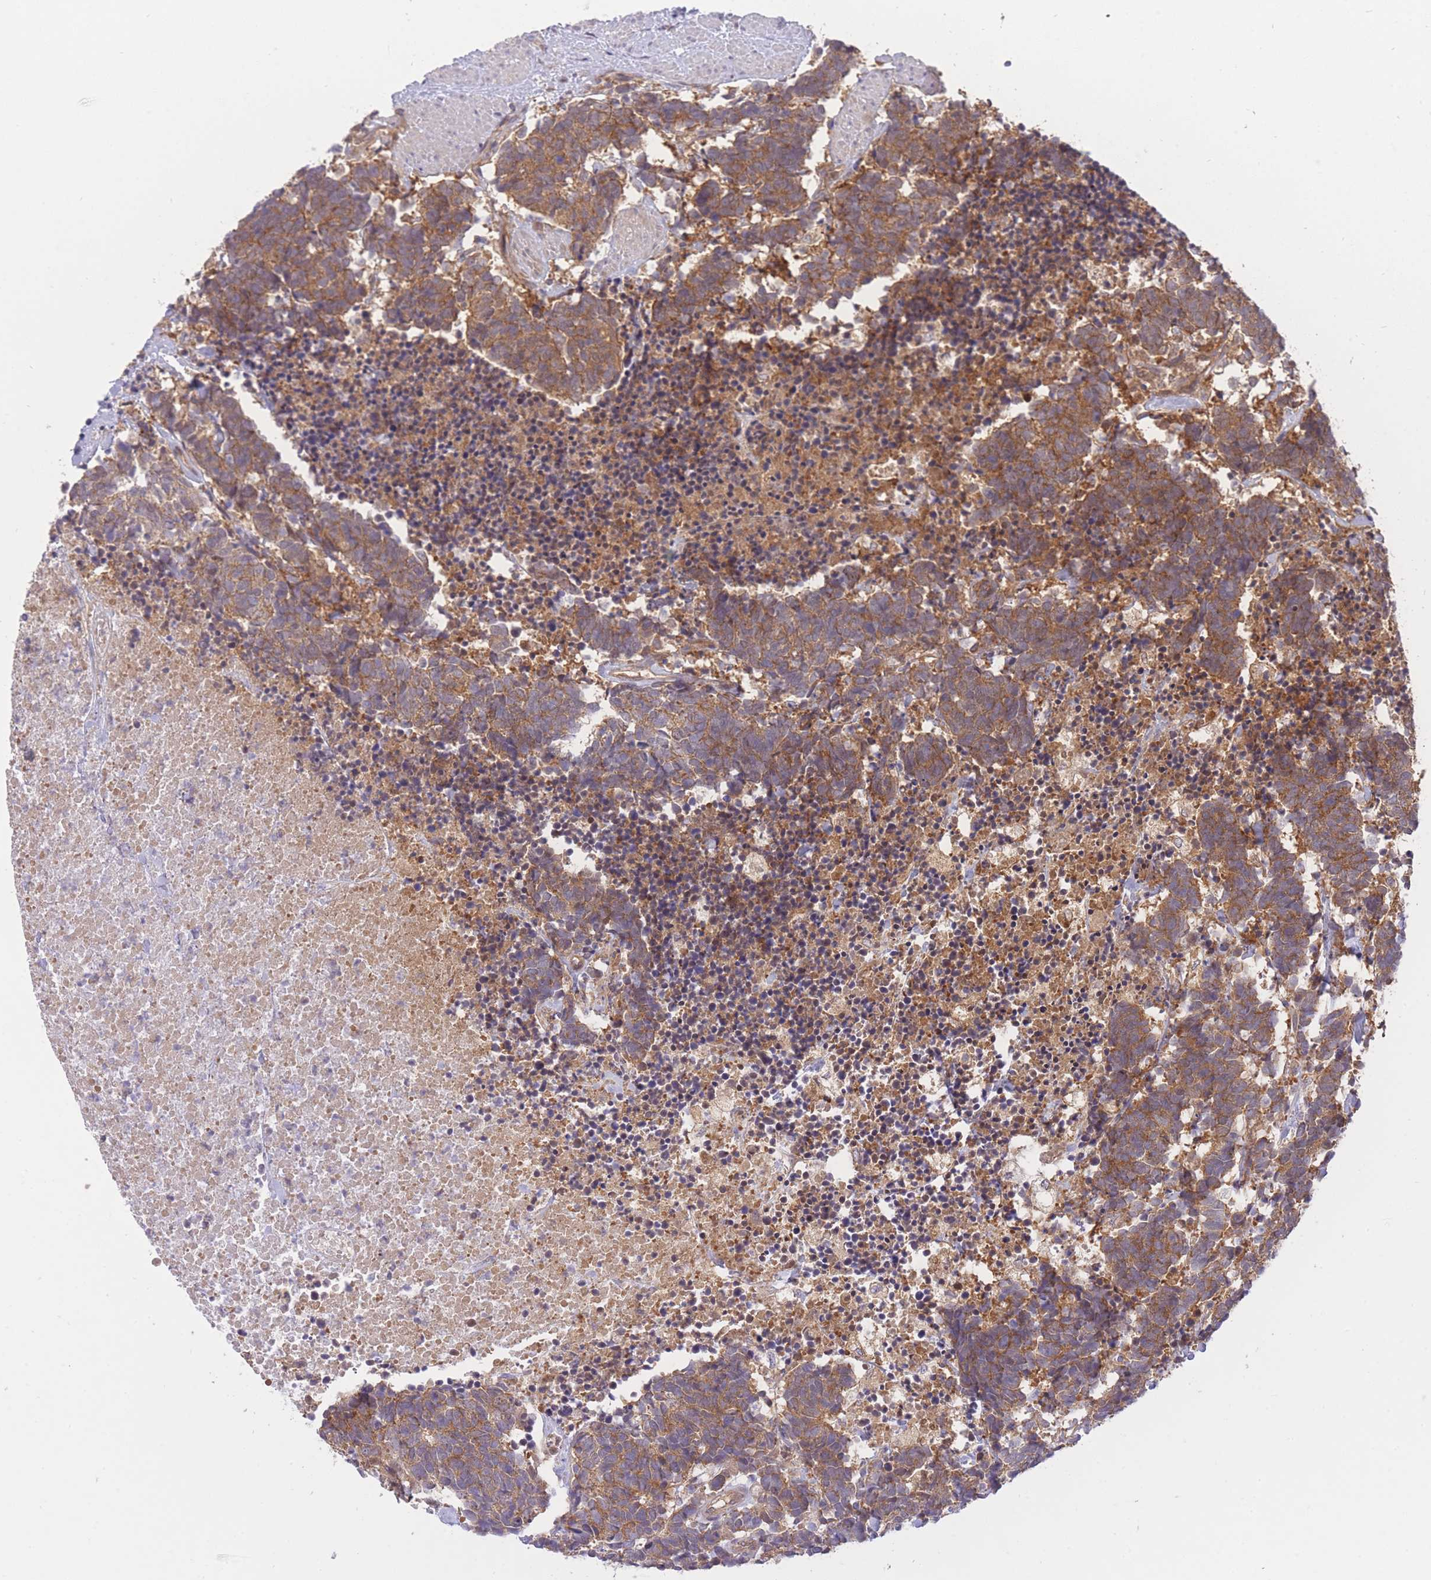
{"staining": {"intensity": "moderate", "quantity": ">75%", "location": "cytoplasmic/membranous"}, "tissue": "carcinoid", "cell_type": "Tumor cells", "image_type": "cancer", "snomed": [{"axis": "morphology", "description": "Carcinoma, NOS"}, {"axis": "morphology", "description": "Carcinoid, malignant, NOS"}, {"axis": "topography", "description": "Prostate"}], "caption": "Protein staining exhibits moderate cytoplasmic/membranous expression in about >75% of tumor cells in malignant carcinoid. (IHC, brightfield microscopy, high magnification).", "gene": "PREP", "patient": {"sex": "male", "age": 57}}